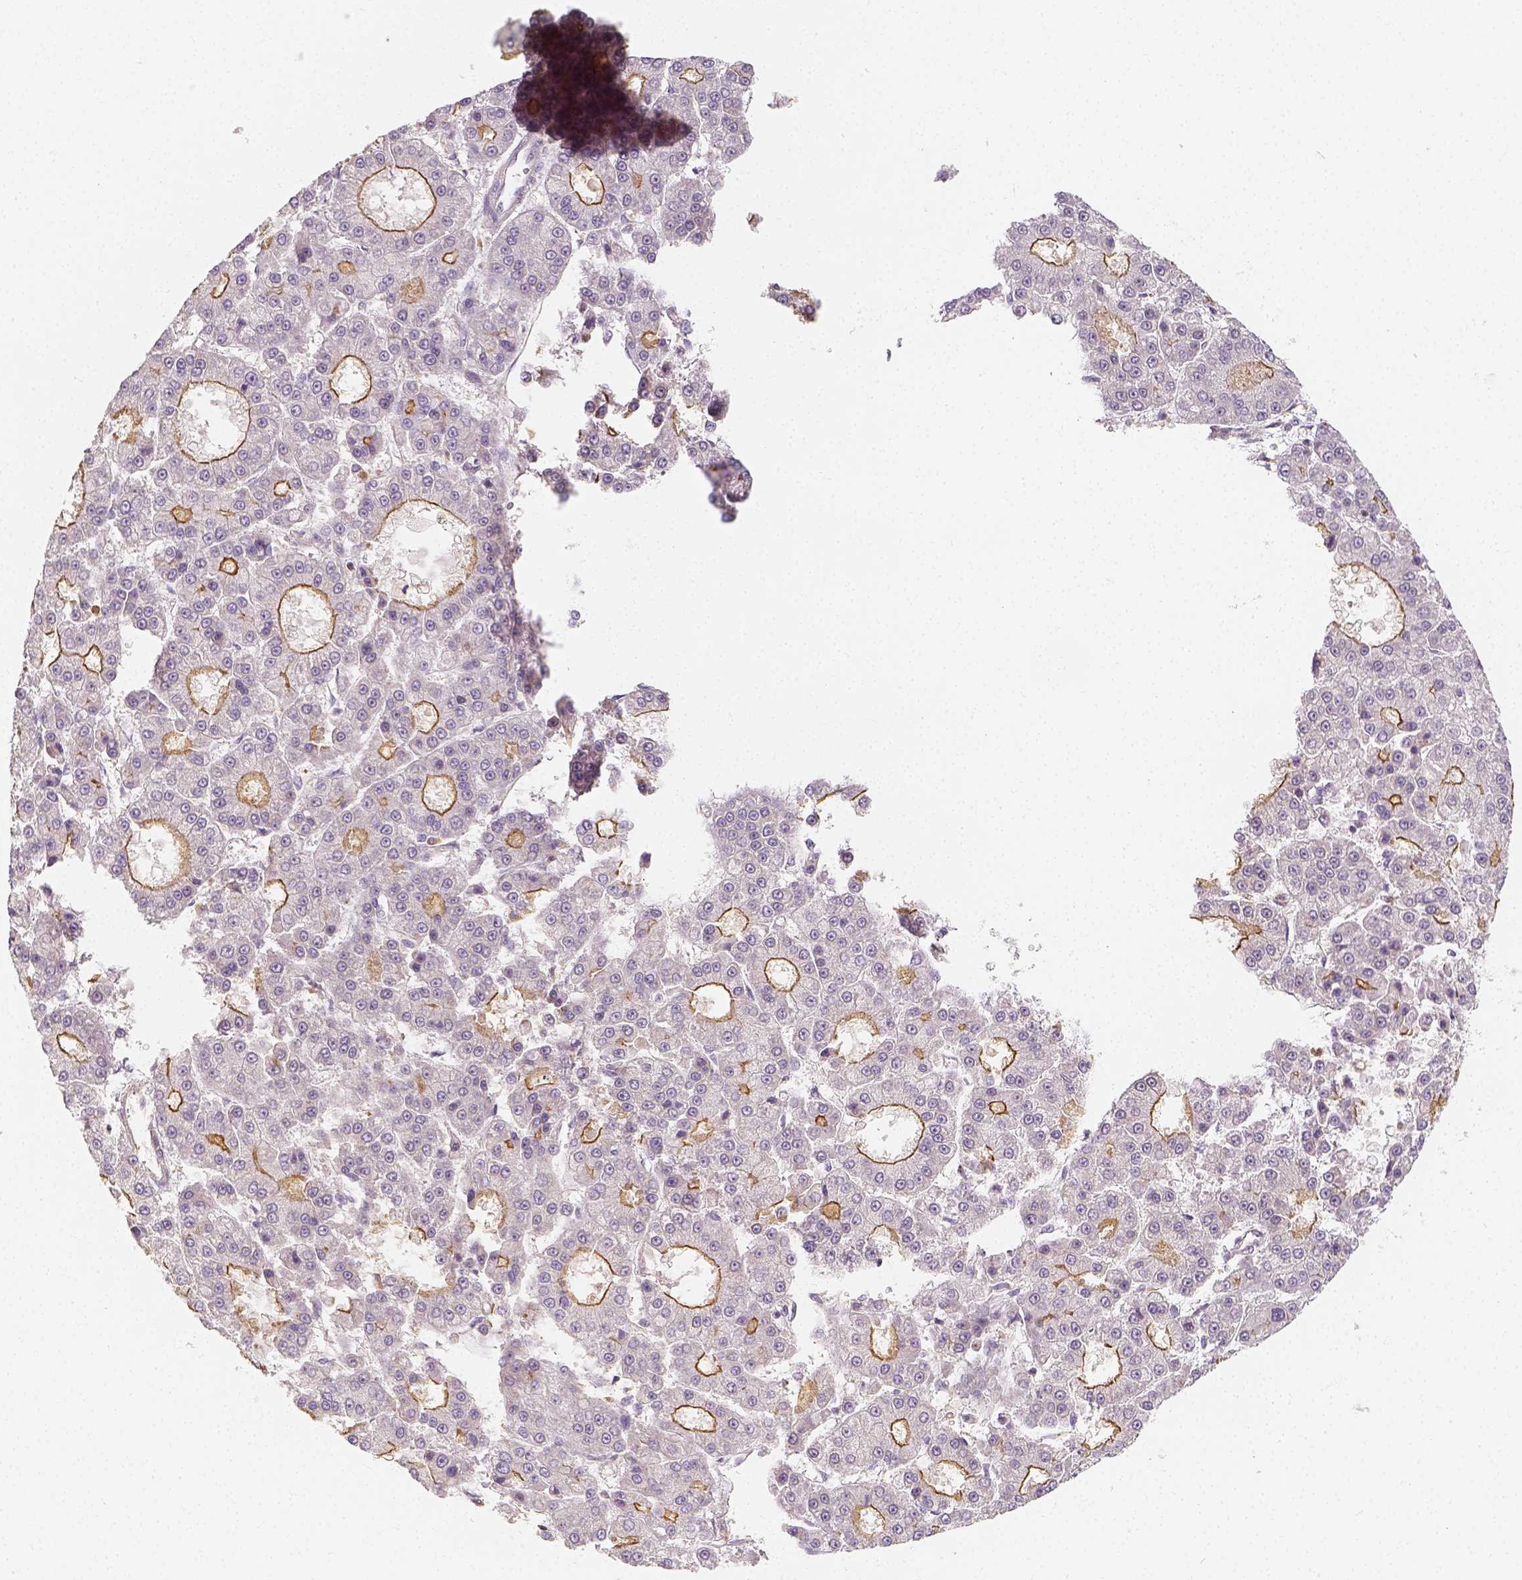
{"staining": {"intensity": "negative", "quantity": "none", "location": "none"}, "tissue": "liver cancer", "cell_type": "Tumor cells", "image_type": "cancer", "snomed": [{"axis": "morphology", "description": "Carcinoma, Hepatocellular, NOS"}, {"axis": "topography", "description": "Liver"}], "caption": "Human hepatocellular carcinoma (liver) stained for a protein using immunohistochemistry (IHC) exhibits no staining in tumor cells.", "gene": "PTPRJ", "patient": {"sex": "male", "age": 70}}